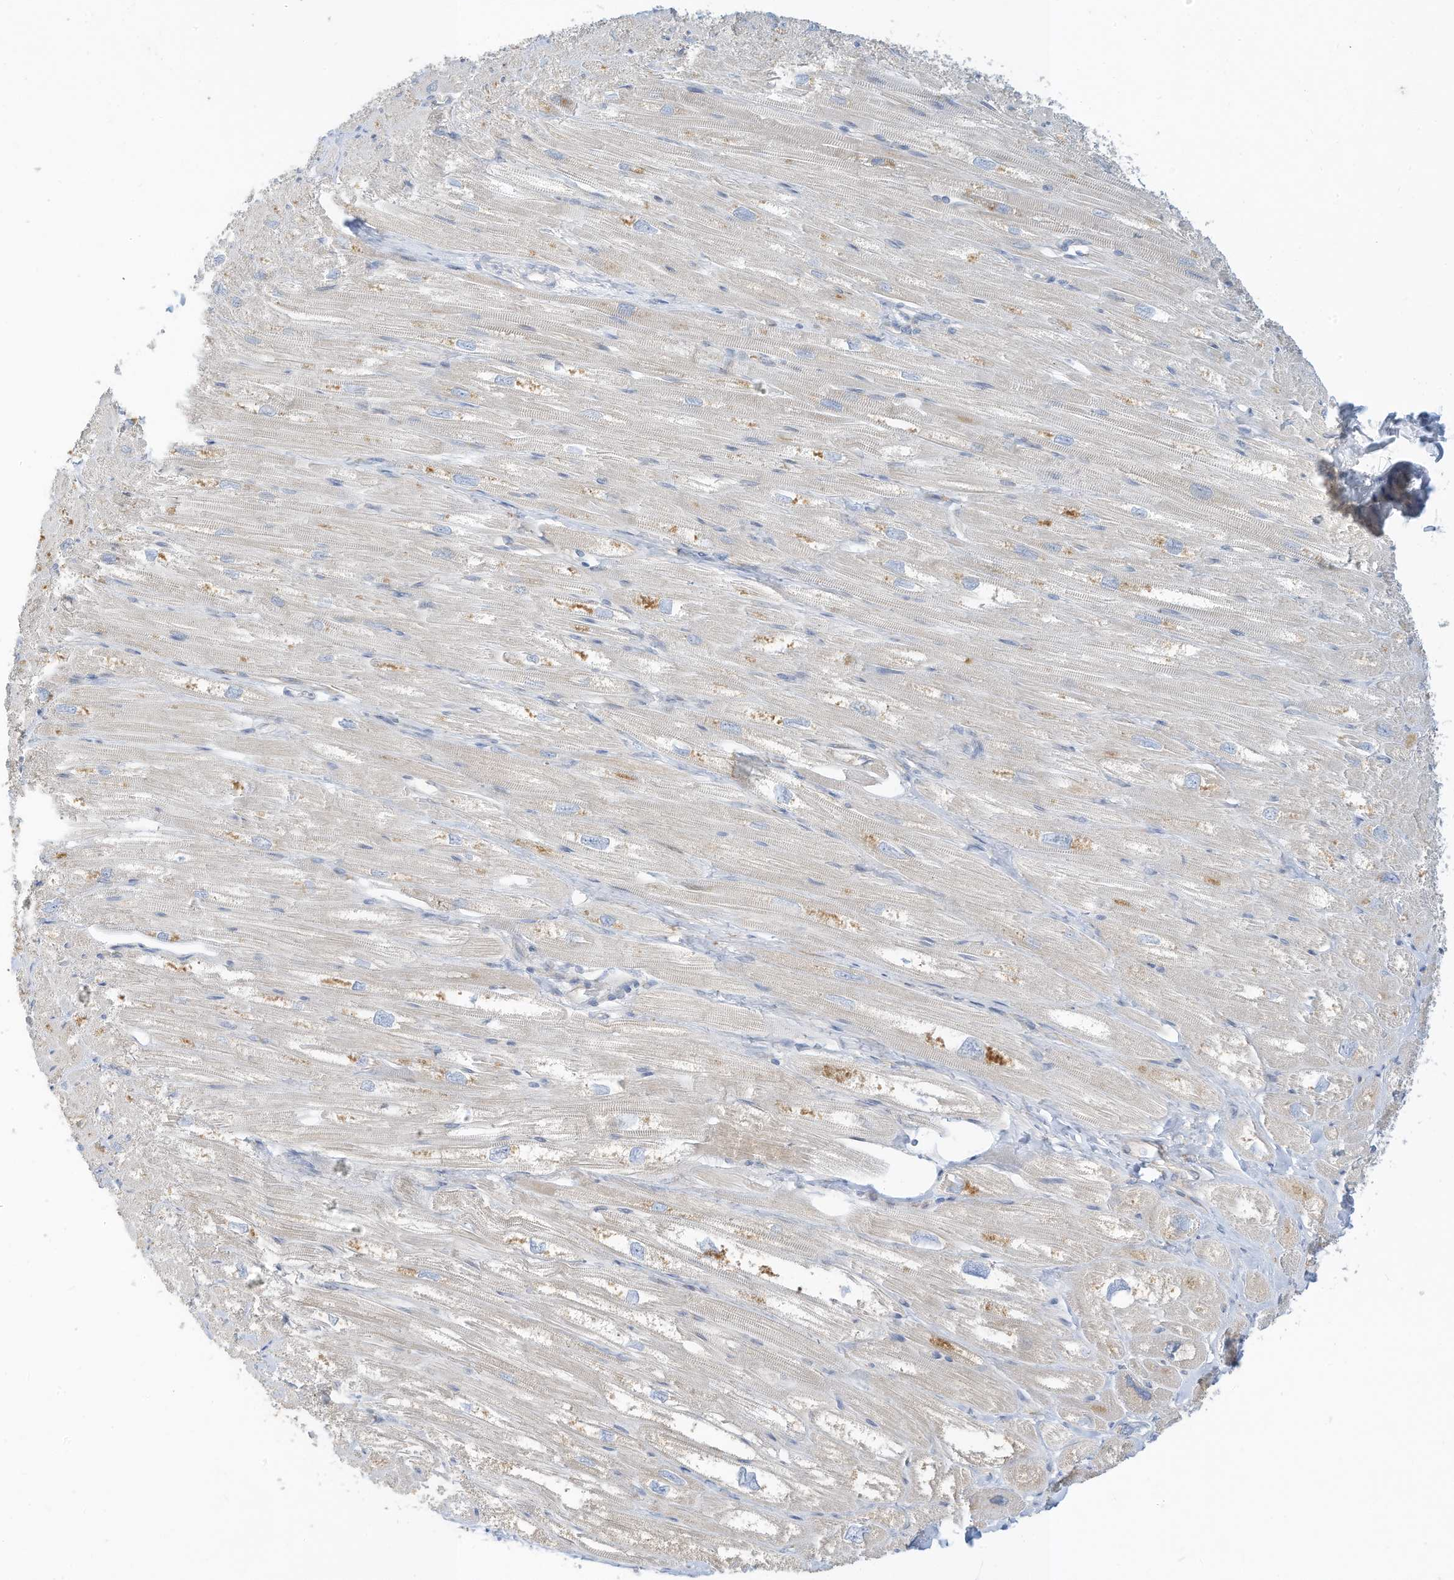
{"staining": {"intensity": "moderate", "quantity": "25%-75%", "location": "cytoplasmic/membranous"}, "tissue": "heart muscle", "cell_type": "Cardiomyocytes", "image_type": "normal", "snomed": [{"axis": "morphology", "description": "Normal tissue, NOS"}, {"axis": "topography", "description": "Heart"}], "caption": "IHC histopathology image of unremarkable heart muscle: human heart muscle stained using IHC reveals medium levels of moderate protein expression localized specifically in the cytoplasmic/membranous of cardiomyocytes, appearing as a cytoplasmic/membranous brown color.", "gene": "RASA2", "patient": {"sex": "male", "age": 50}}